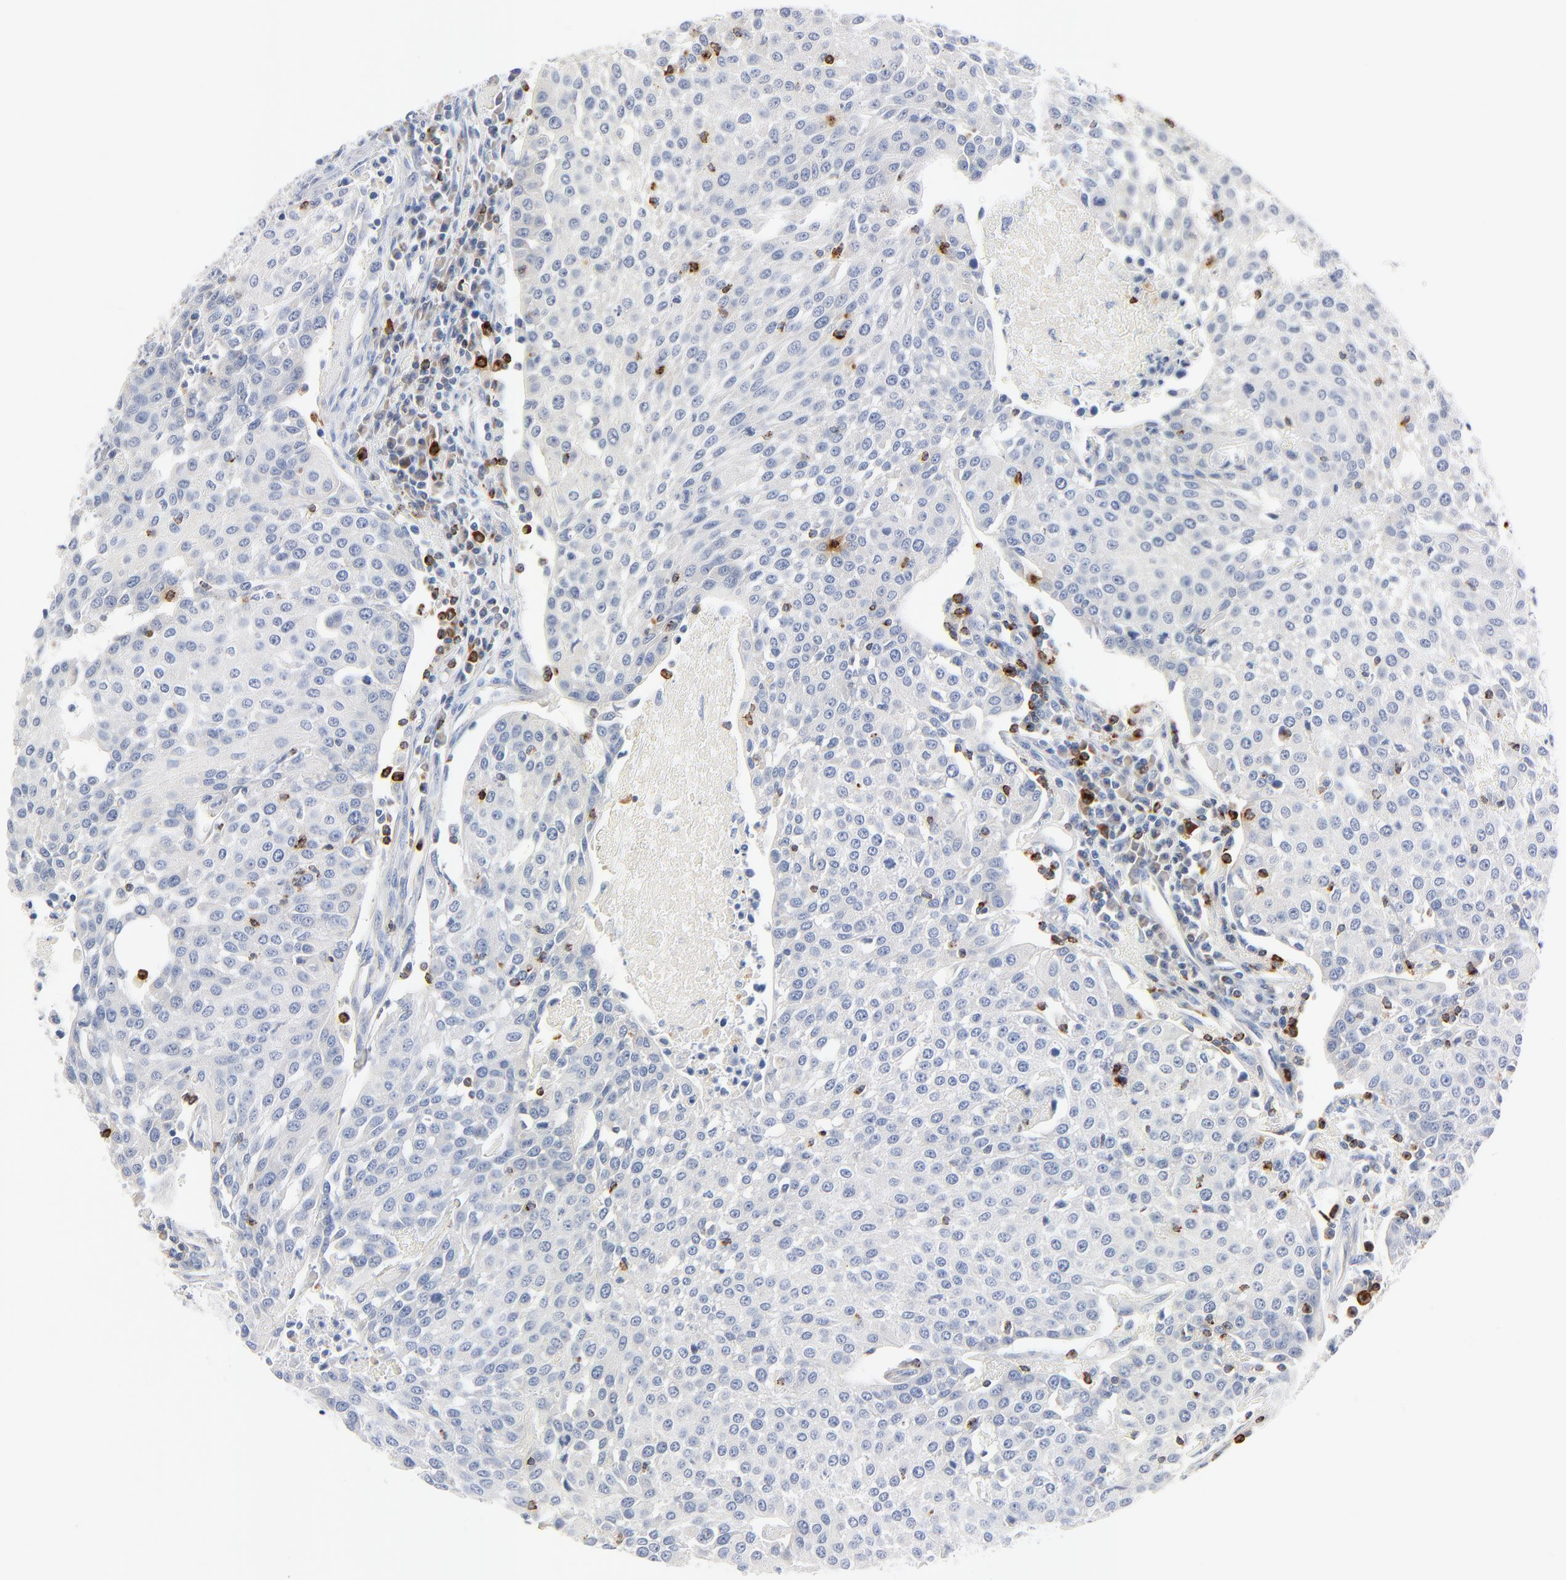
{"staining": {"intensity": "negative", "quantity": "none", "location": "none"}, "tissue": "urothelial cancer", "cell_type": "Tumor cells", "image_type": "cancer", "snomed": [{"axis": "morphology", "description": "Urothelial carcinoma, High grade"}, {"axis": "topography", "description": "Urinary bladder"}], "caption": "Protein analysis of urothelial carcinoma (high-grade) exhibits no significant positivity in tumor cells. (Stains: DAB immunohistochemistry (IHC) with hematoxylin counter stain, Microscopy: brightfield microscopy at high magnification).", "gene": "GZMB", "patient": {"sex": "female", "age": 85}}